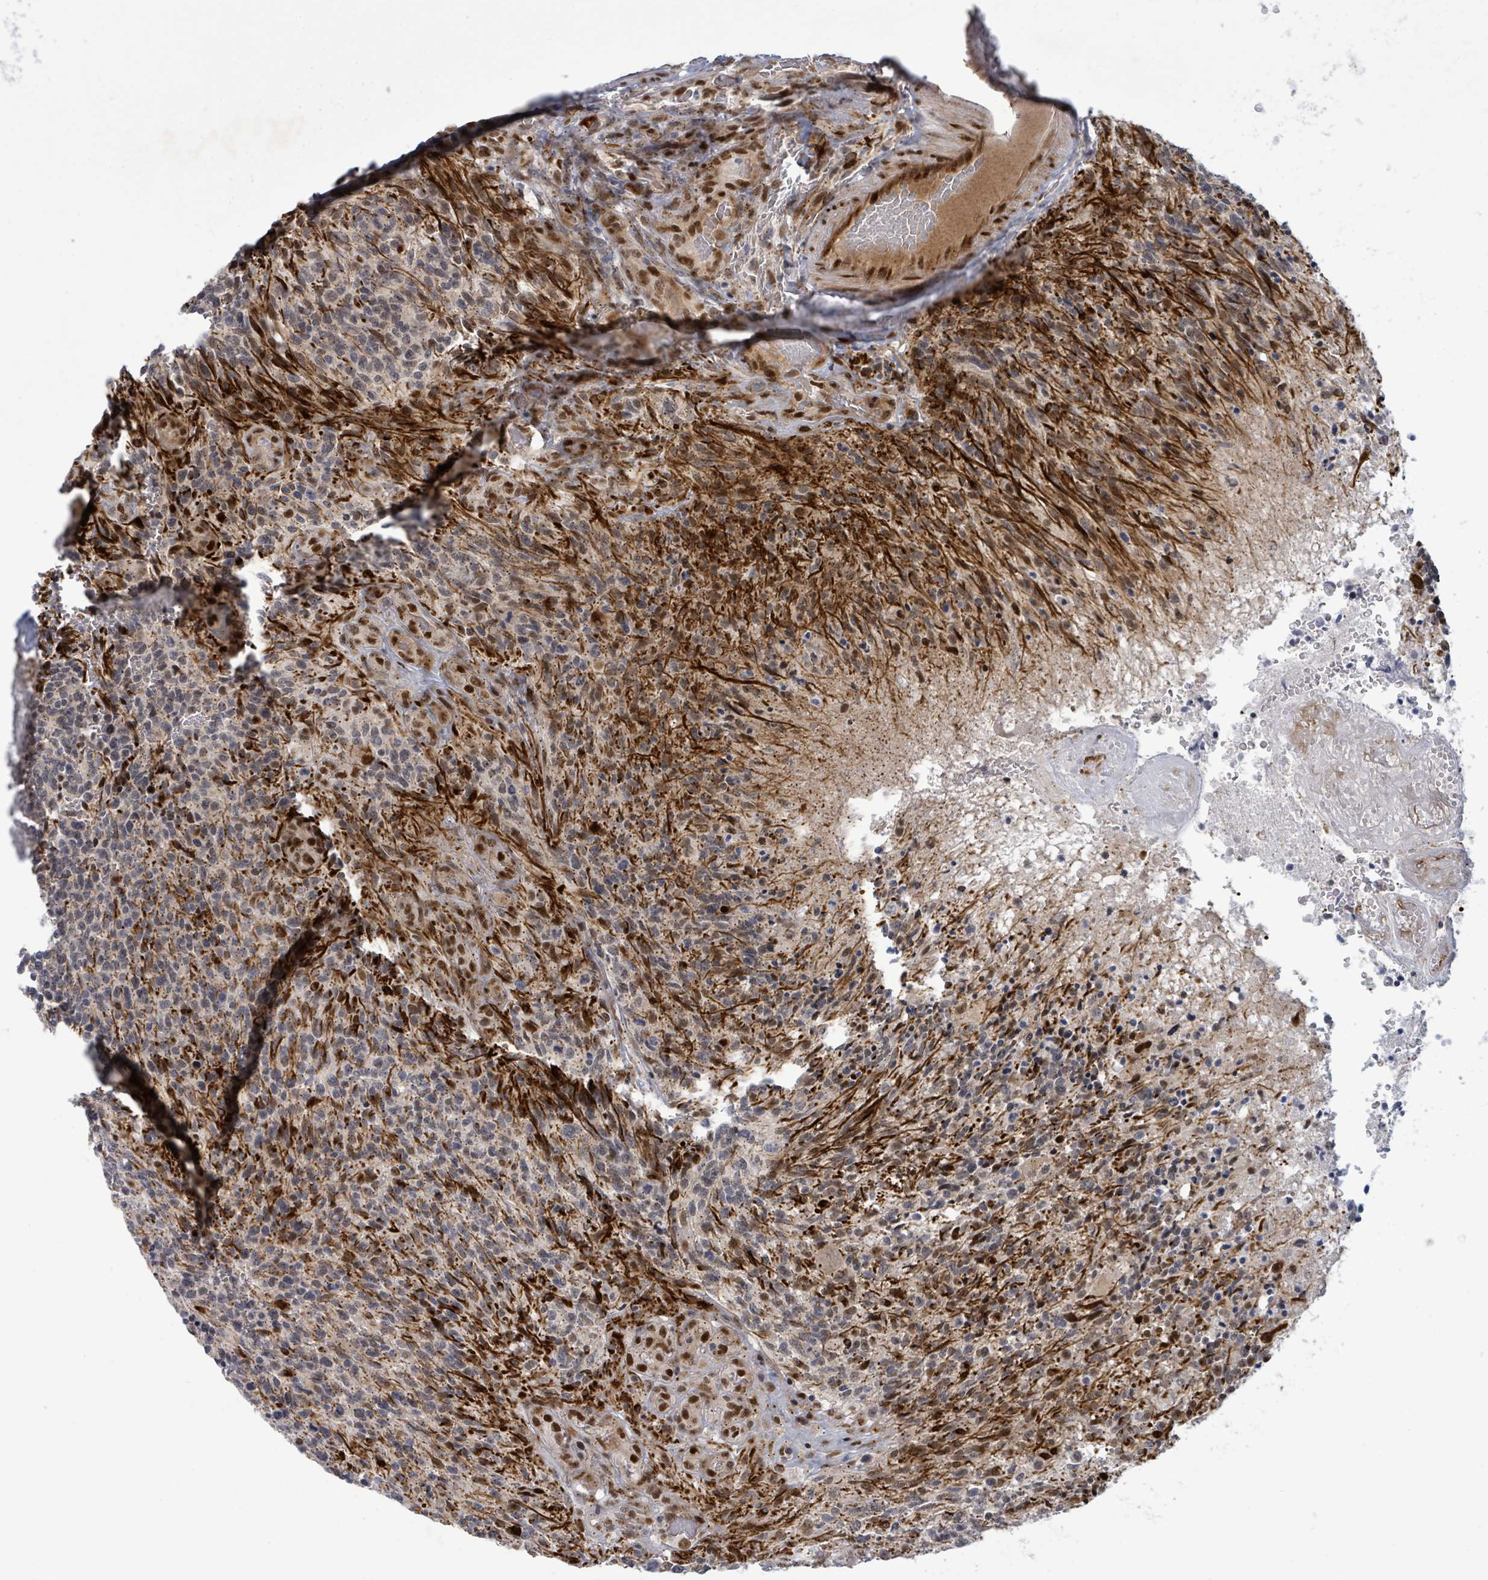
{"staining": {"intensity": "strong", "quantity": "<25%", "location": "nuclear"}, "tissue": "glioma", "cell_type": "Tumor cells", "image_type": "cancer", "snomed": [{"axis": "morphology", "description": "Glioma, malignant, High grade"}, {"axis": "topography", "description": "Brain"}], "caption": "Immunohistochemistry (IHC) staining of glioma, which shows medium levels of strong nuclear positivity in approximately <25% of tumor cells indicating strong nuclear protein positivity. The staining was performed using DAB (3,3'-diaminobenzidine) (brown) for protein detection and nuclei were counterstained in hematoxylin (blue).", "gene": "TUSC1", "patient": {"sex": "male", "age": 36}}